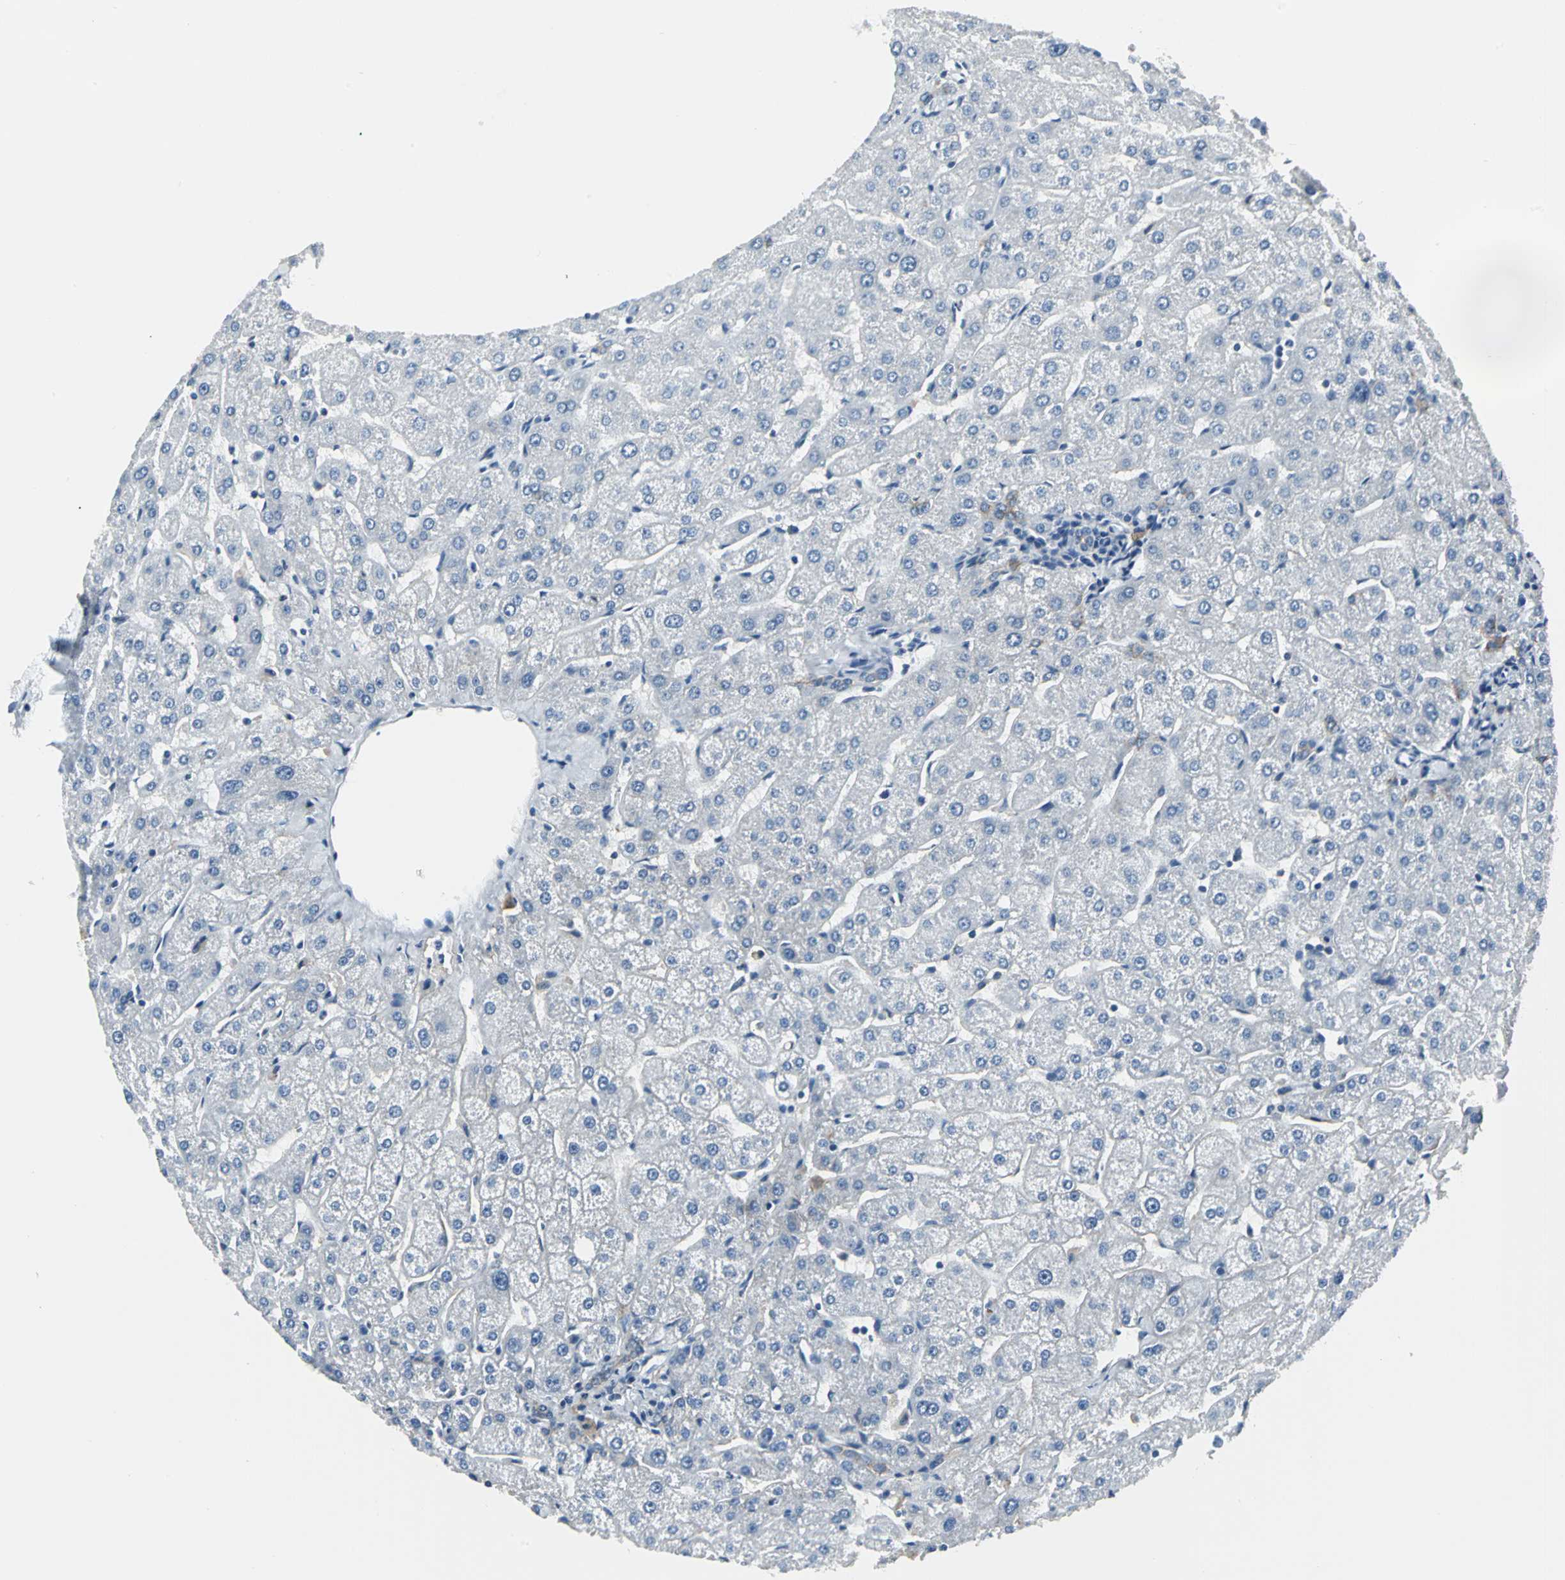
{"staining": {"intensity": "moderate", "quantity": ">75%", "location": "cytoplasmic/membranous"}, "tissue": "liver", "cell_type": "Cholangiocytes", "image_type": "normal", "snomed": [{"axis": "morphology", "description": "Normal tissue, NOS"}, {"axis": "topography", "description": "Liver"}], "caption": "Liver stained for a protein demonstrates moderate cytoplasmic/membranous positivity in cholangiocytes.", "gene": "IQGAP2", "patient": {"sex": "male", "age": 67}}